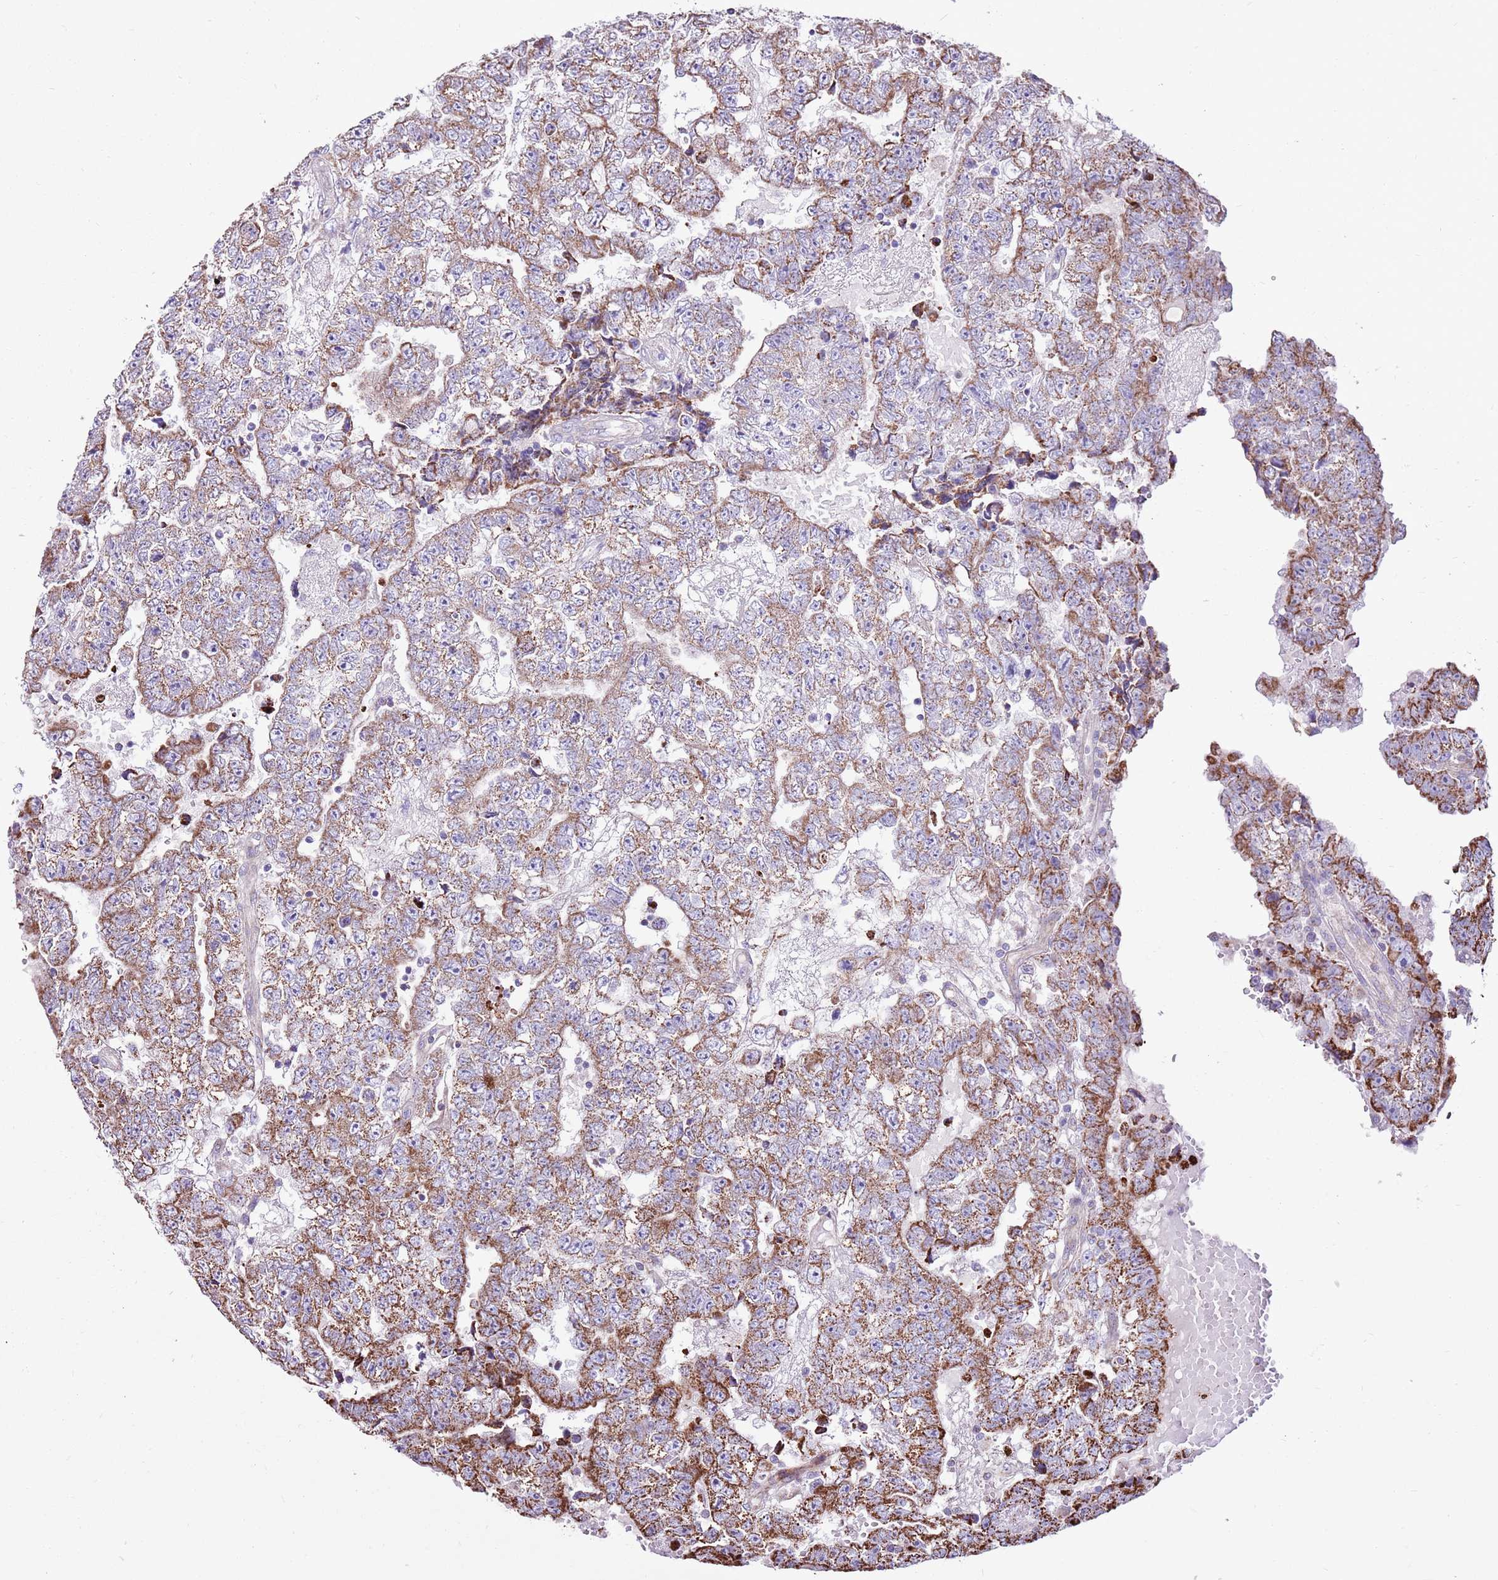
{"staining": {"intensity": "moderate", "quantity": ">75%", "location": "cytoplasmic/membranous"}, "tissue": "testis cancer", "cell_type": "Tumor cells", "image_type": "cancer", "snomed": [{"axis": "morphology", "description": "Carcinoma, Embryonal, NOS"}, {"axis": "topography", "description": "Testis"}], "caption": "A micrograph of human testis cancer (embryonal carcinoma) stained for a protein demonstrates moderate cytoplasmic/membranous brown staining in tumor cells.", "gene": "HECTD4", "patient": {"sex": "male", "age": 25}}